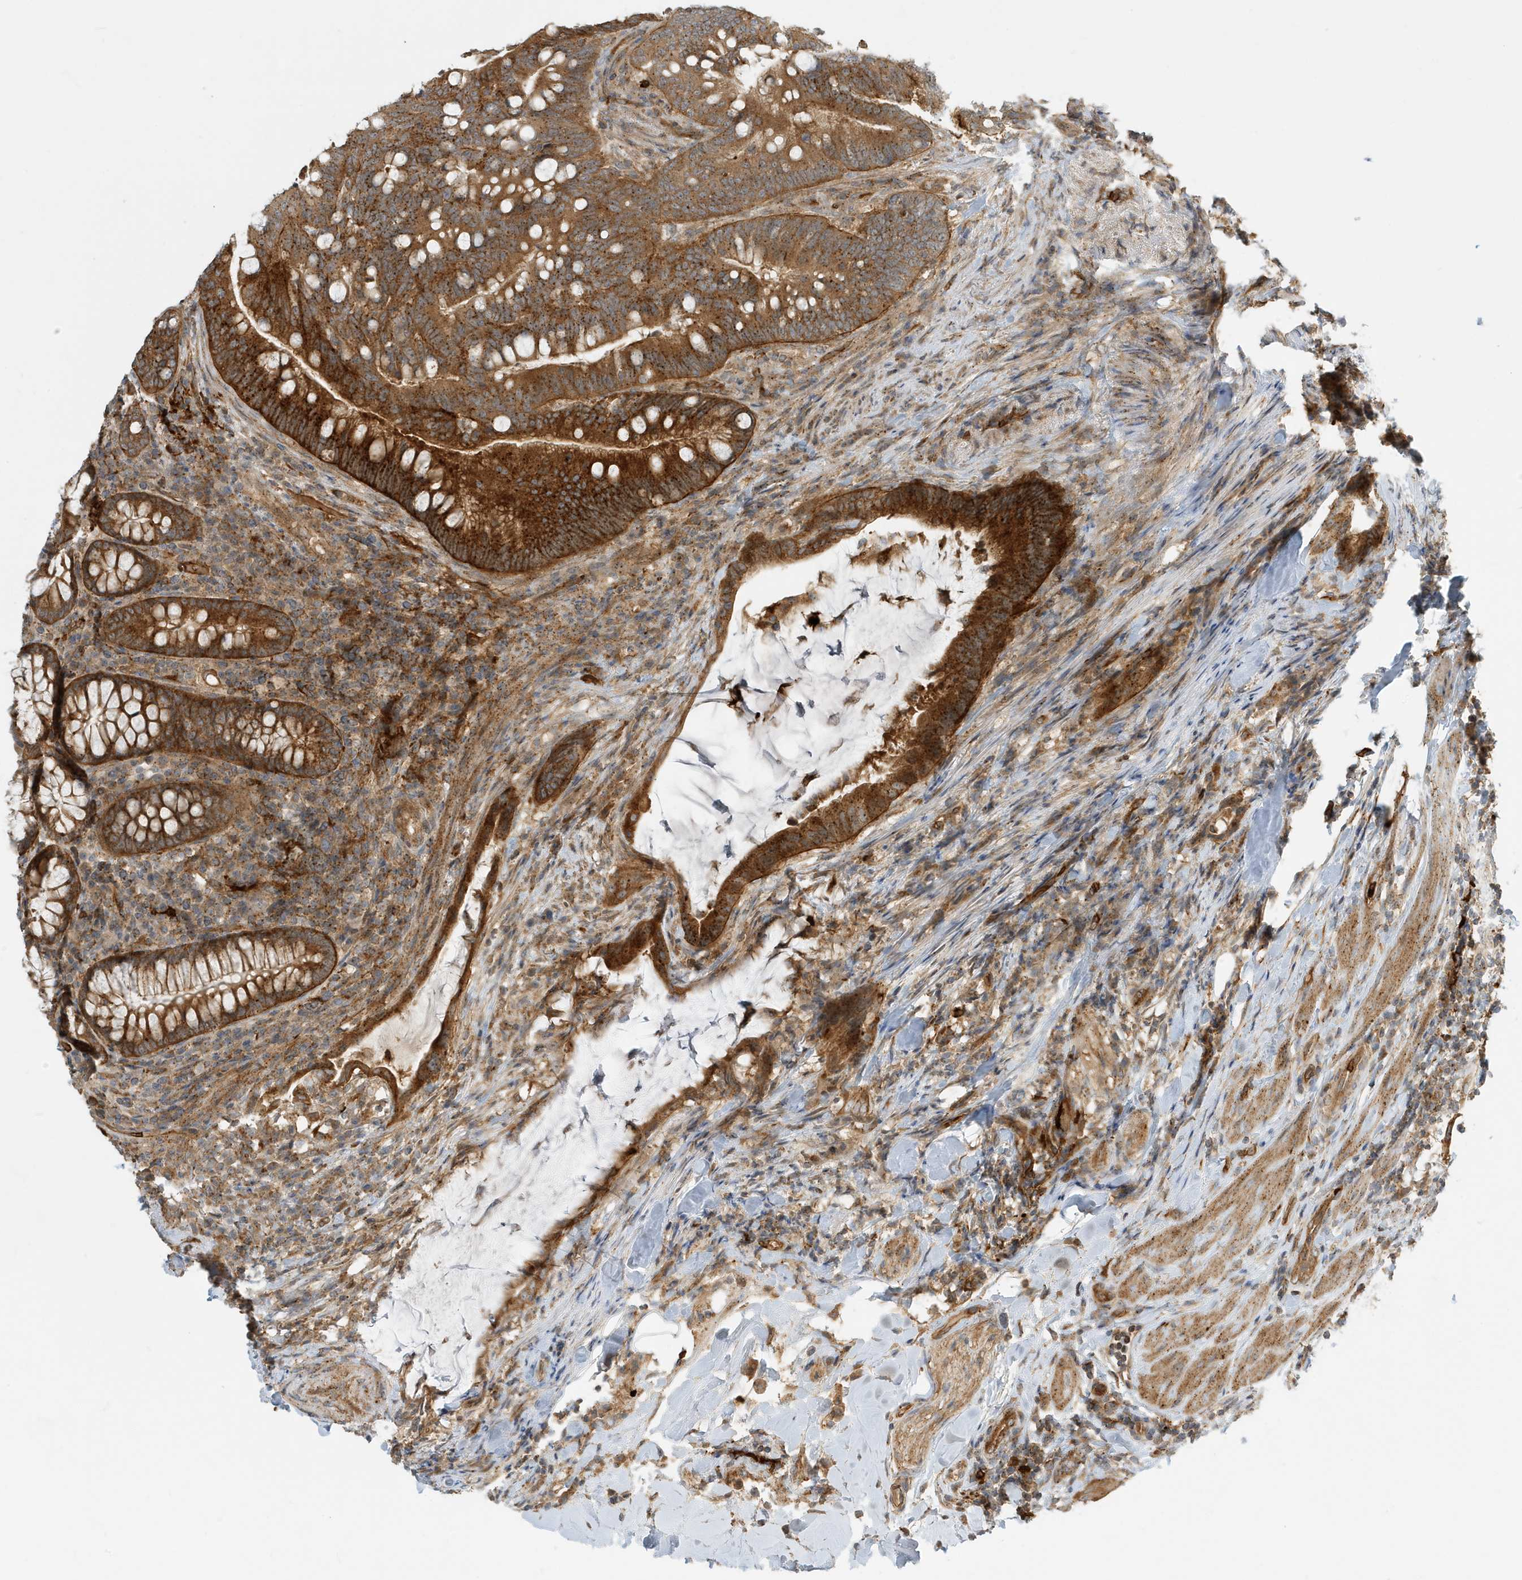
{"staining": {"intensity": "strong", "quantity": ">75%", "location": "cytoplasmic/membranous"}, "tissue": "colorectal cancer", "cell_type": "Tumor cells", "image_type": "cancer", "snomed": [{"axis": "morphology", "description": "Adenocarcinoma, NOS"}, {"axis": "topography", "description": "Colon"}], "caption": "Strong cytoplasmic/membranous protein positivity is present in about >75% of tumor cells in colorectal cancer (adenocarcinoma).", "gene": "FYCO1", "patient": {"sex": "female", "age": 66}}